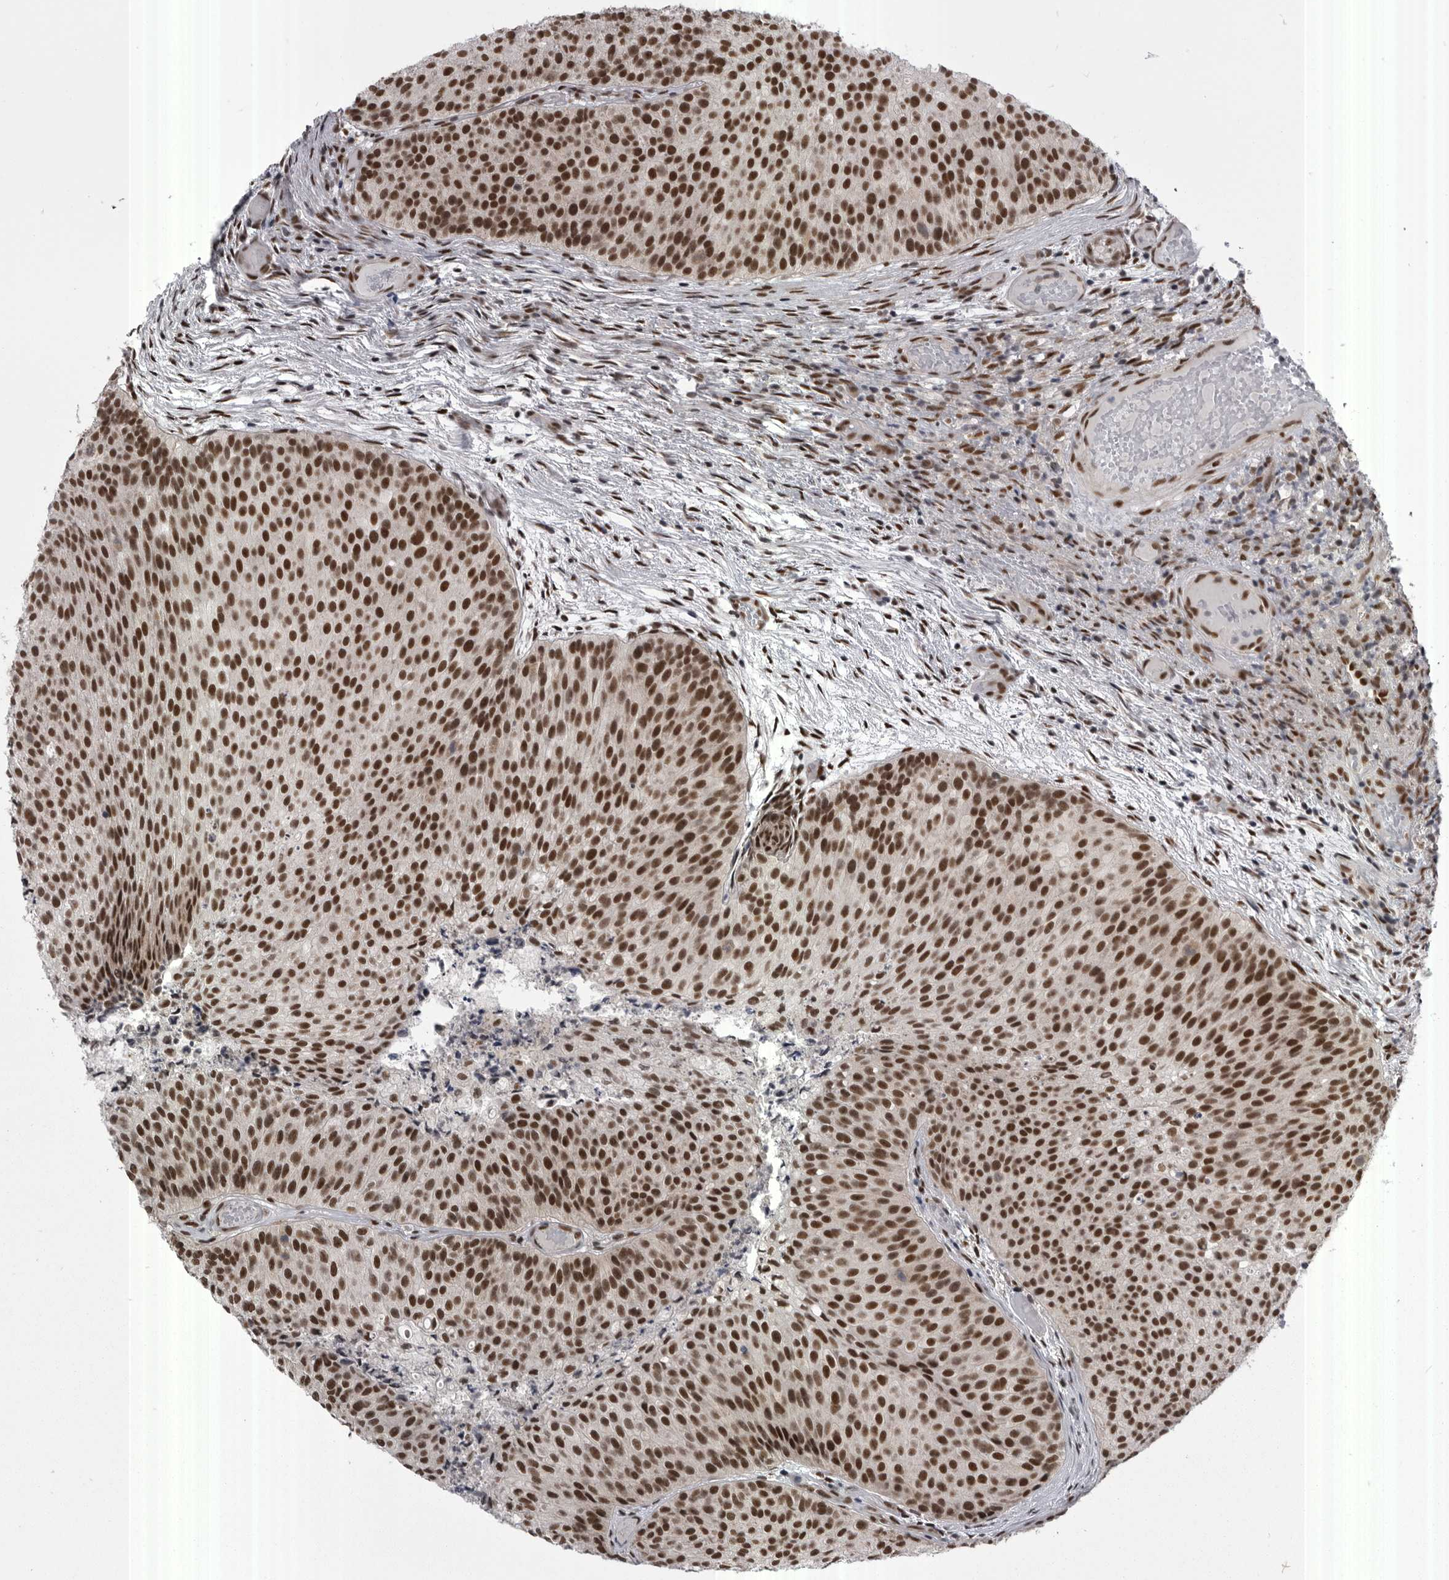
{"staining": {"intensity": "strong", "quantity": ">75%", "location": "nuclear"}, "tissue": "urothelial cancer", "cell_type": "Tumor cells", "image_type": "cancer", "snomed": [{"axis": "morphology", "description": "Urothelial carcinoma, Low grade"}, {"axis": "topography", "description": "Urinary bladder"}], "caption": "Urothelial cancer stained with a protein marker exhibits strong staining in tumor cells.", "gene": "MEPCE", "patient": {"sex": "male", "age": 86}}